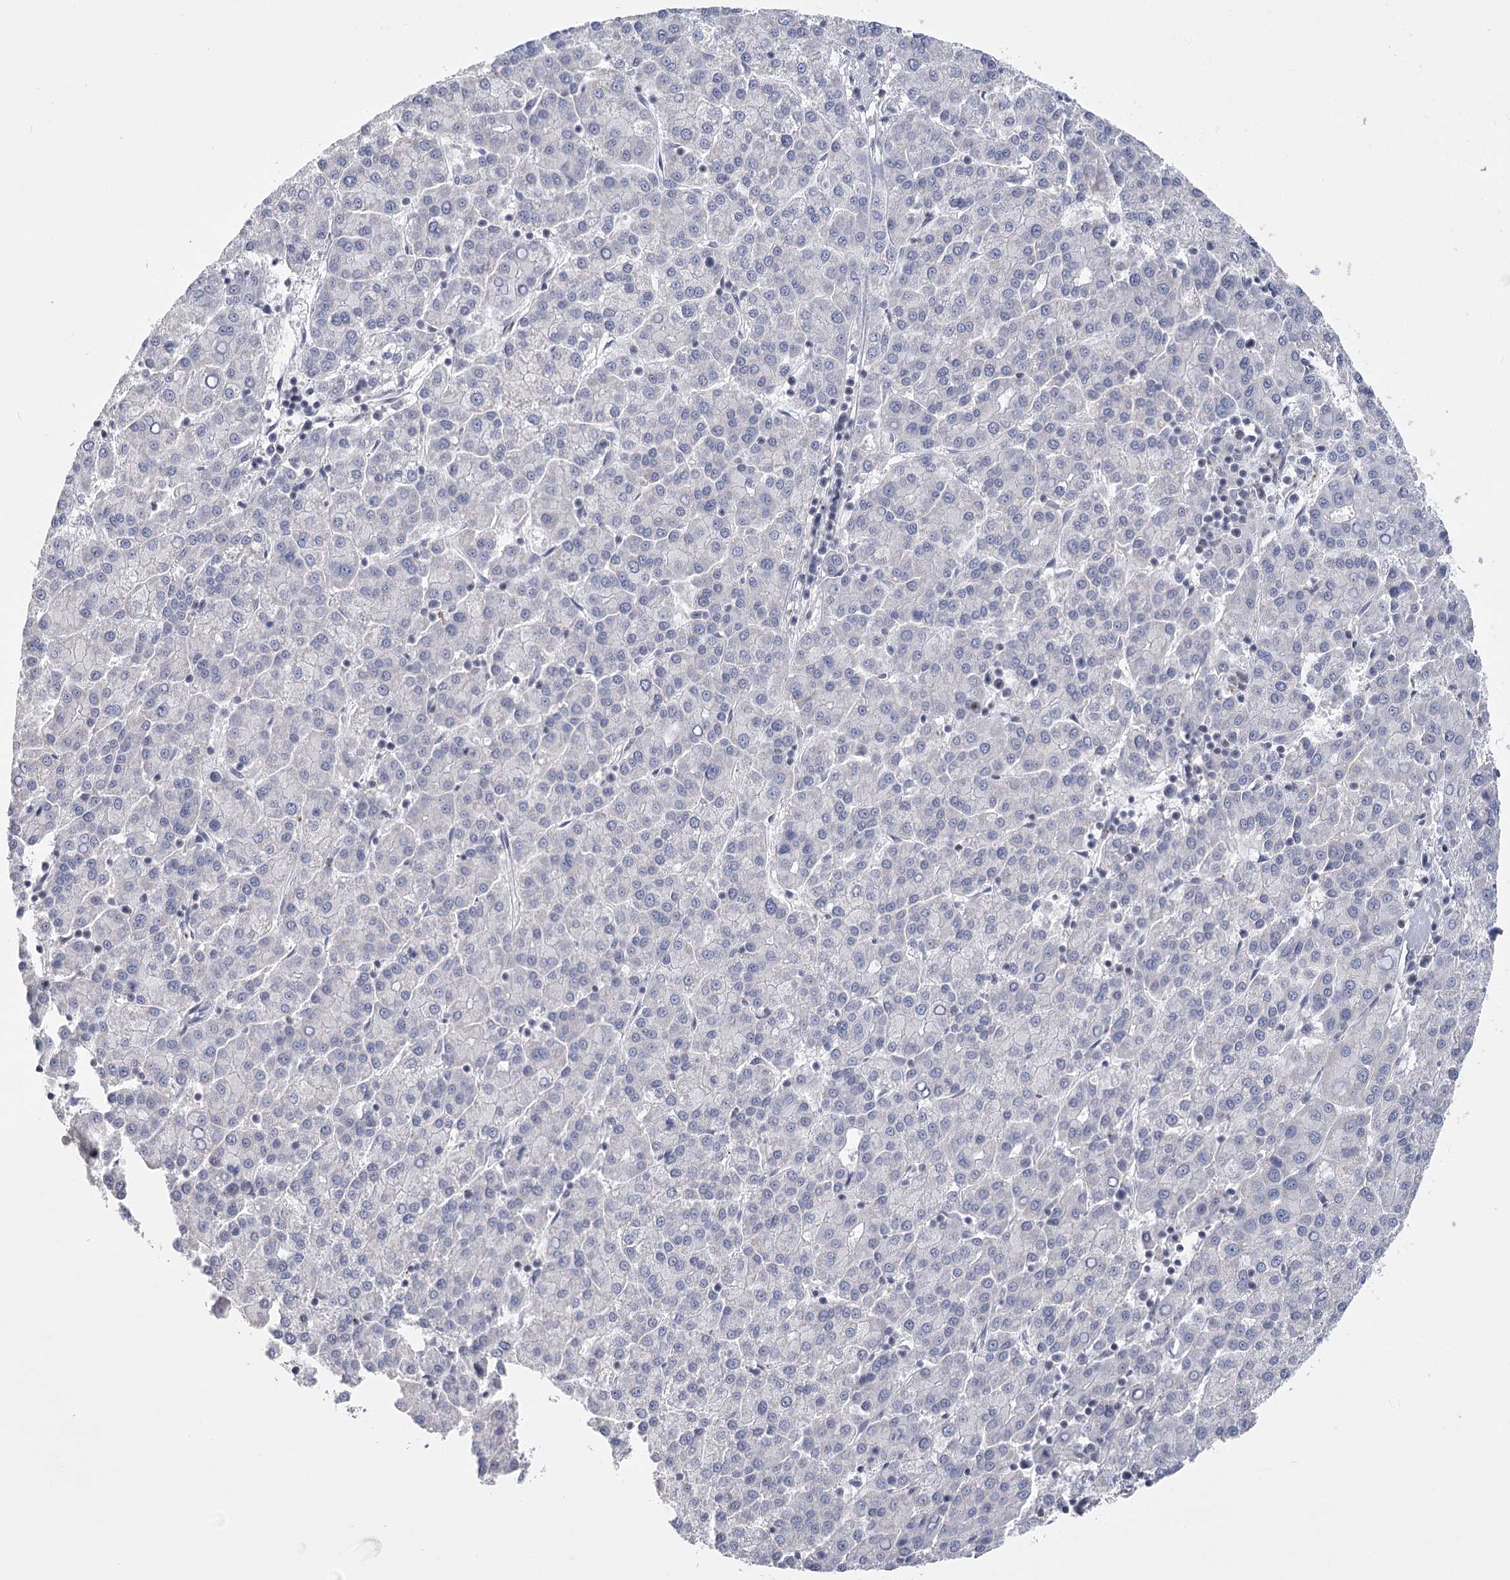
{"staining": {"intensity": "negative", "quantity": "none", "location": "none"}, "tissue": "liver cancer", "cell_type": "Tumor cells", "image_type": "cancer", "snomed": [{"axis": "morphology", "description": "Carcinoma, Hepatocellular, NOS"}, {"axis": "topography", "description": "Liver"}], "caption": "IHC photomicrograph of liver cancer stained for a protein (brown), which demonstrates no staining in tumor cells. The staining was performed using DAB to visualize the protein expression in brown, while the nuclei were stained in blue with hematoxylin (Magnification: 20x).", "gene": "FAM76B", "patient": {"sex": "female", "age": 58}}